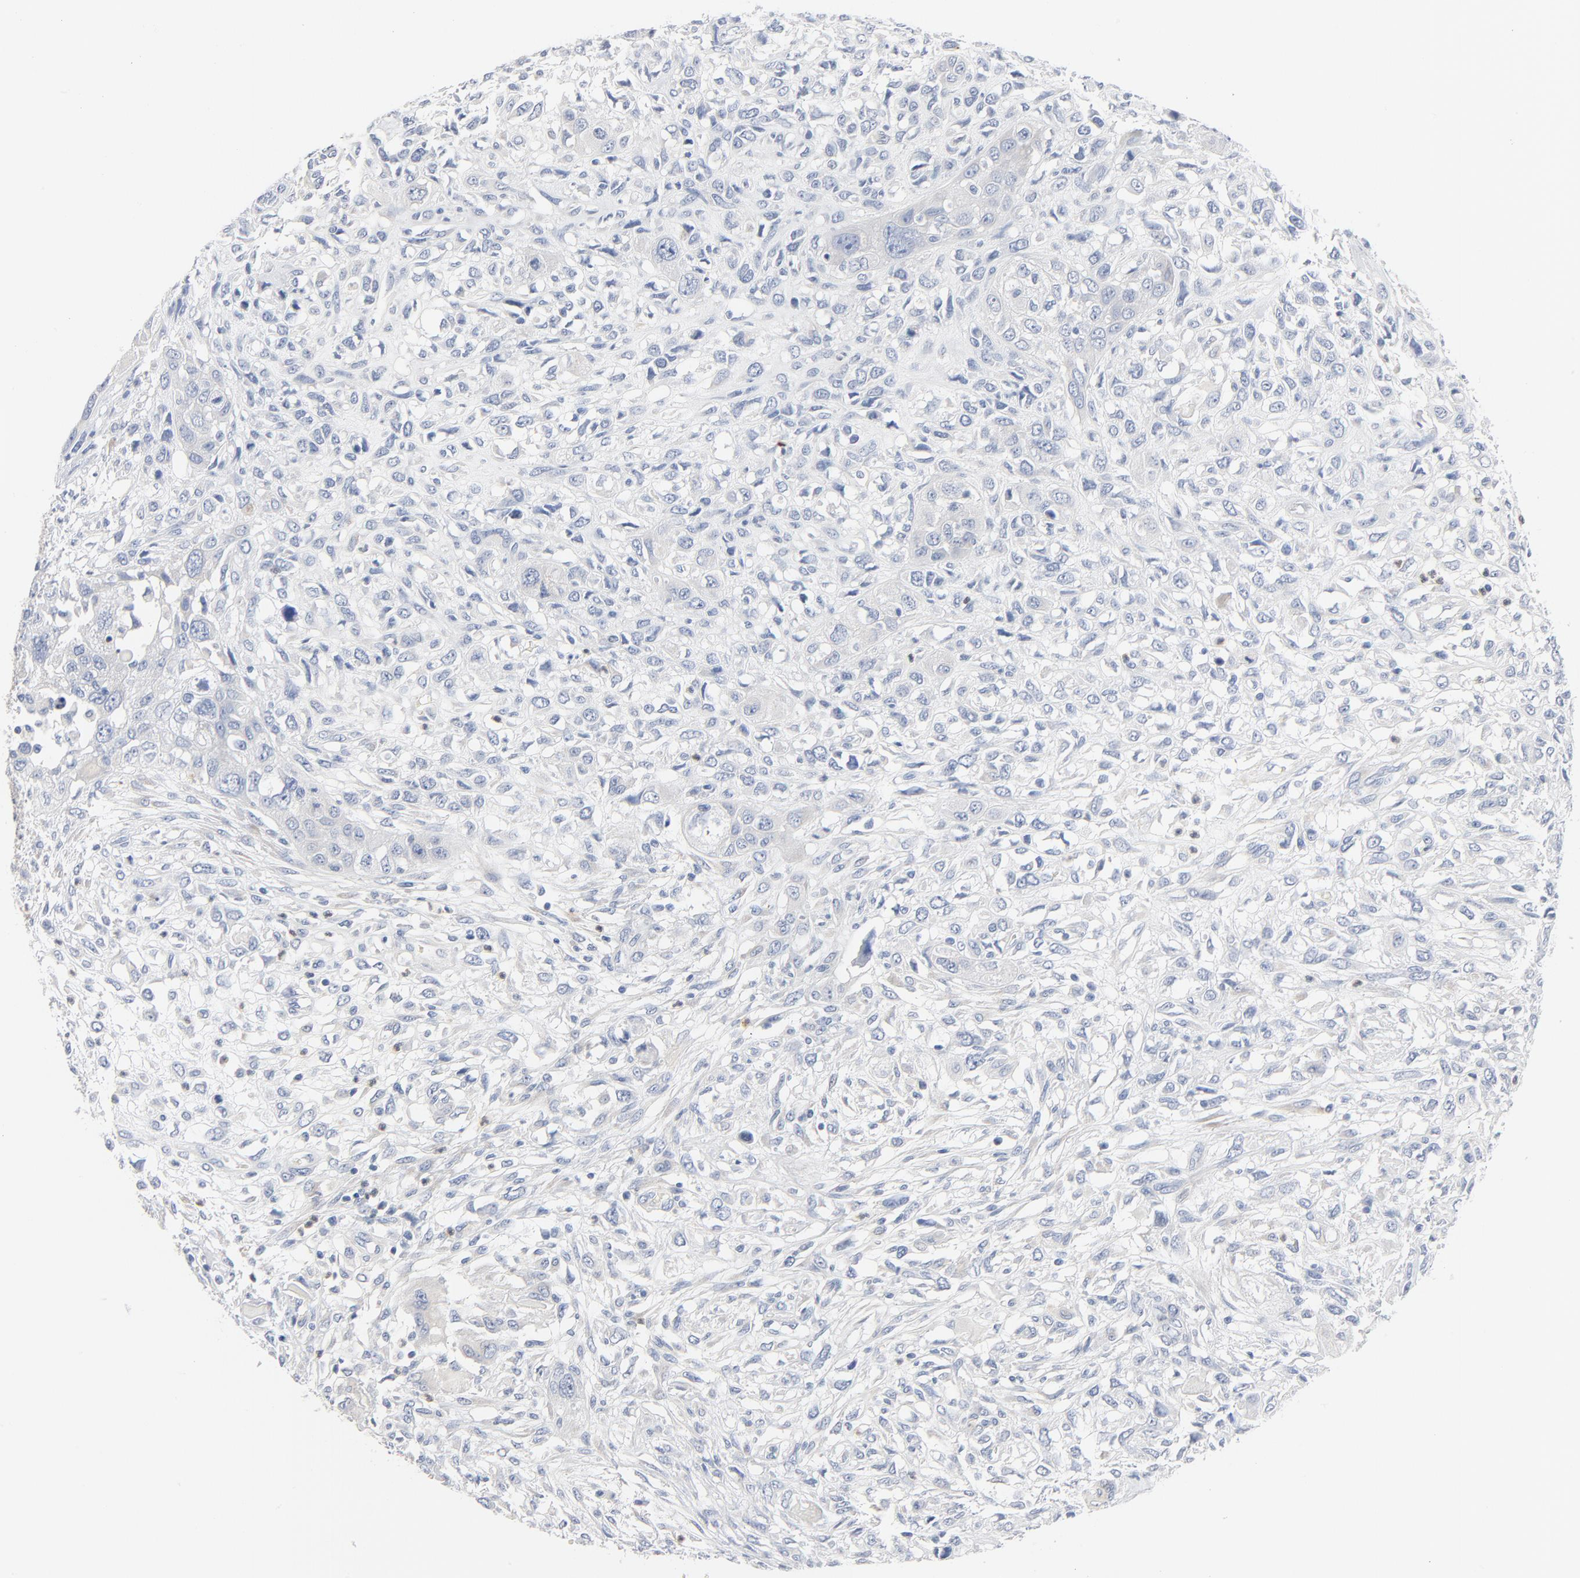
{"staining": {"intensity": "negative", "quantity": "none", "location": "none"}, "tissue": "head and neck cancer", "cell_type": "Tumor cells", "image_type": "cancer", "snomed": [{"axis": "morphology", "description": "Neoplasm, malignant, NOS"}, {"axis": "topography", "description": "Salivary gland"}, {"axis": "topography", "description": "Head-Neck"}], "caption": "The immunohistochemistry (IHC) image has no significant staining in tumor cells of head and neck cancer (neoplasm (malignant)) tissue.", "gene": "IFT43", "patient": {"sex": "male", "age": 43}}